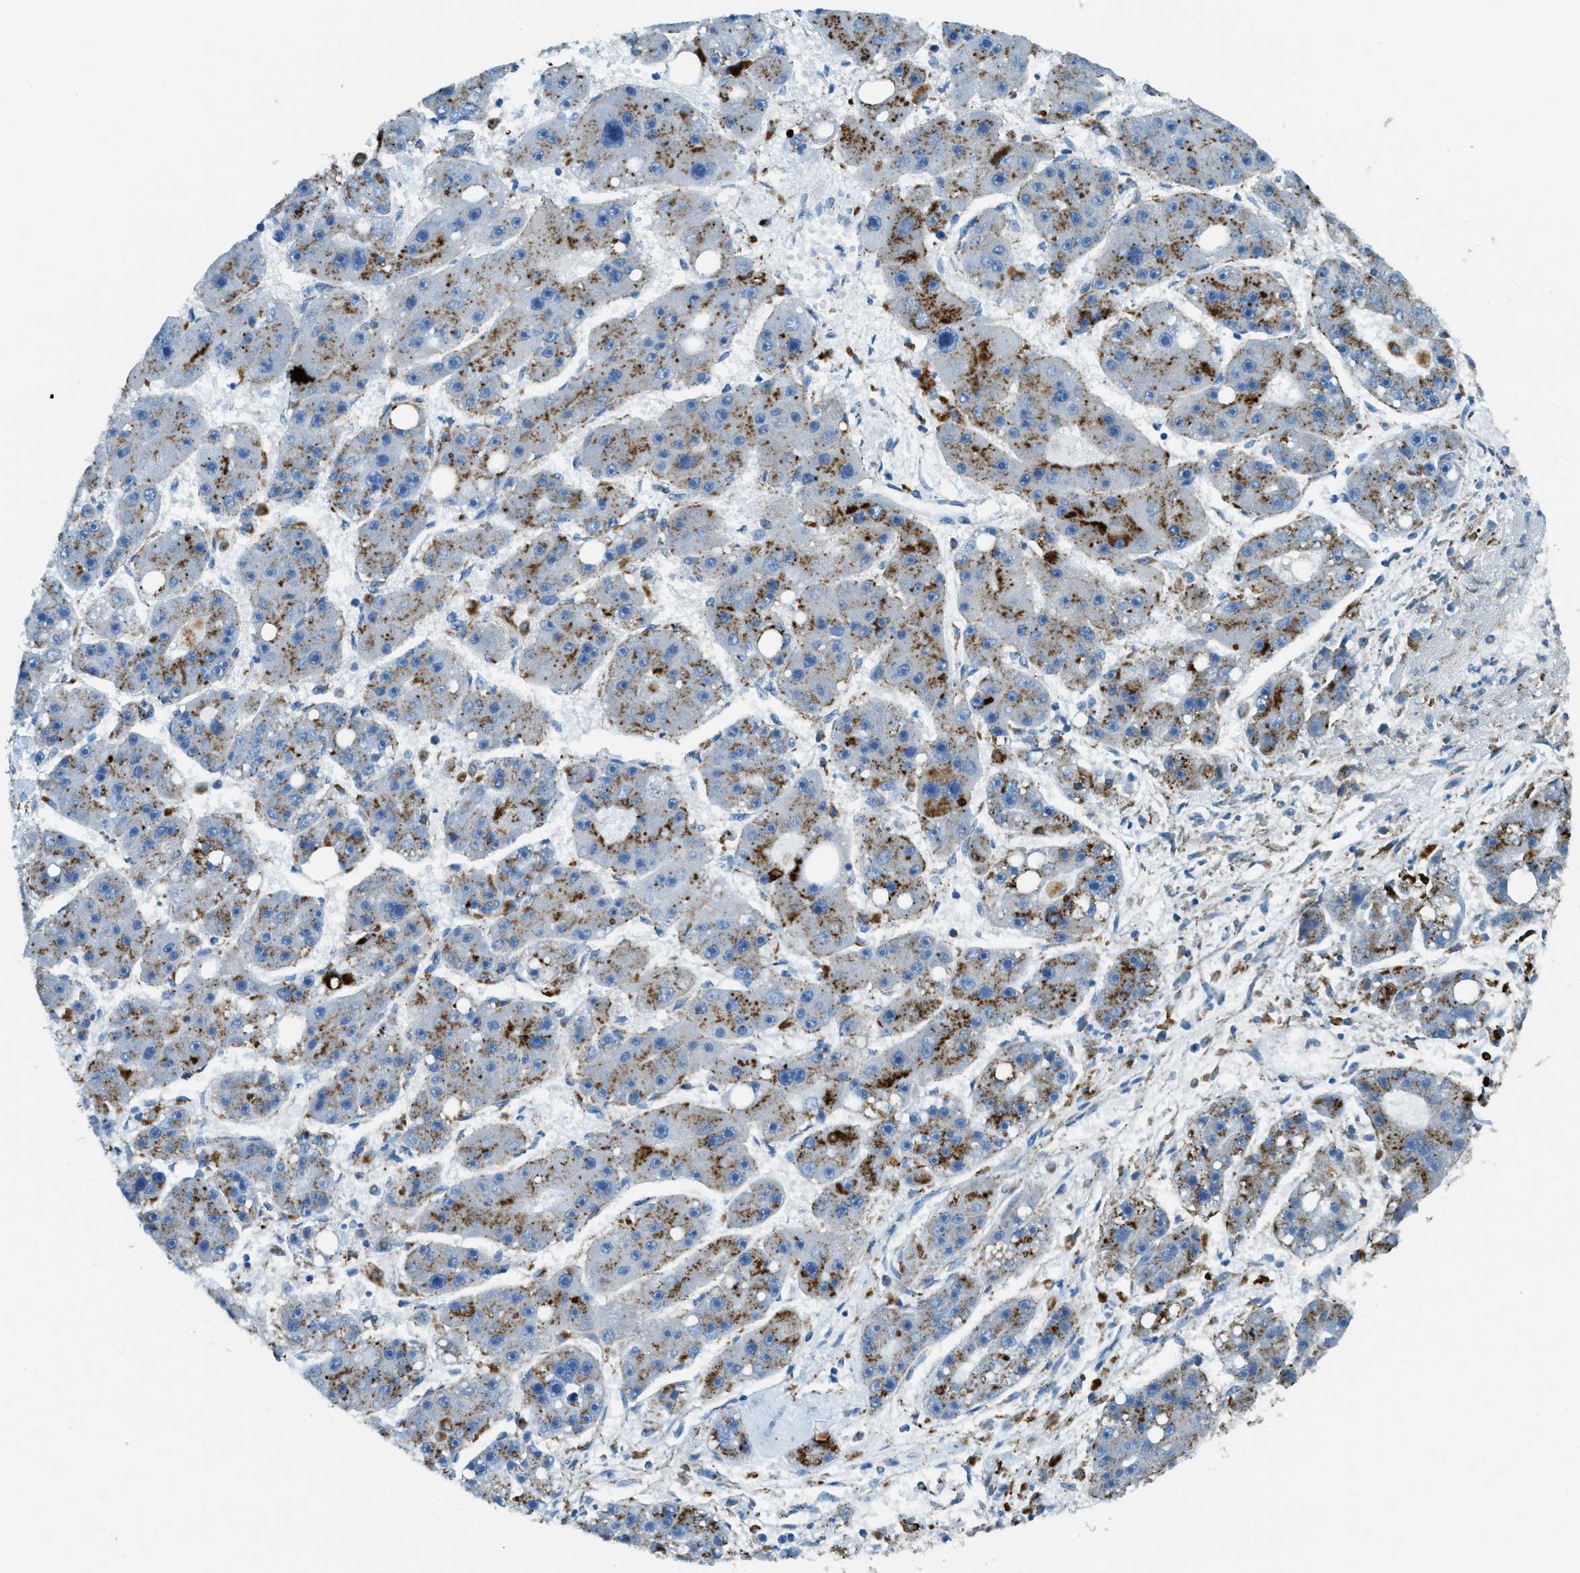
{"staining": {"intensity": "moderate", "quantity": "25%-75%", "location": "cytoplasmic/membranous"}, "tissue": "liver cancer", "cell_type": "Tumor cells", "image_type": "cancer", "snomed": [{"axis": "morphology", "description": "Carcinoma, Hepatocellular, NOS"}, {"axis": "topography", "description": "Liver"}], "caption": "Moderate cytoplasmic/membranous protein staining is present in approximately 25%-75% of tumor cells in liver cancer. The staining was performed using DAB (3,3'-diaminobenzidine) to visualize the protein expression in brown, while the nuclei were stained in blue with hematoxylin (Magnification: 20x).", "gene": "SCARB2", "patient": {"sex": "female", "age": 61}}